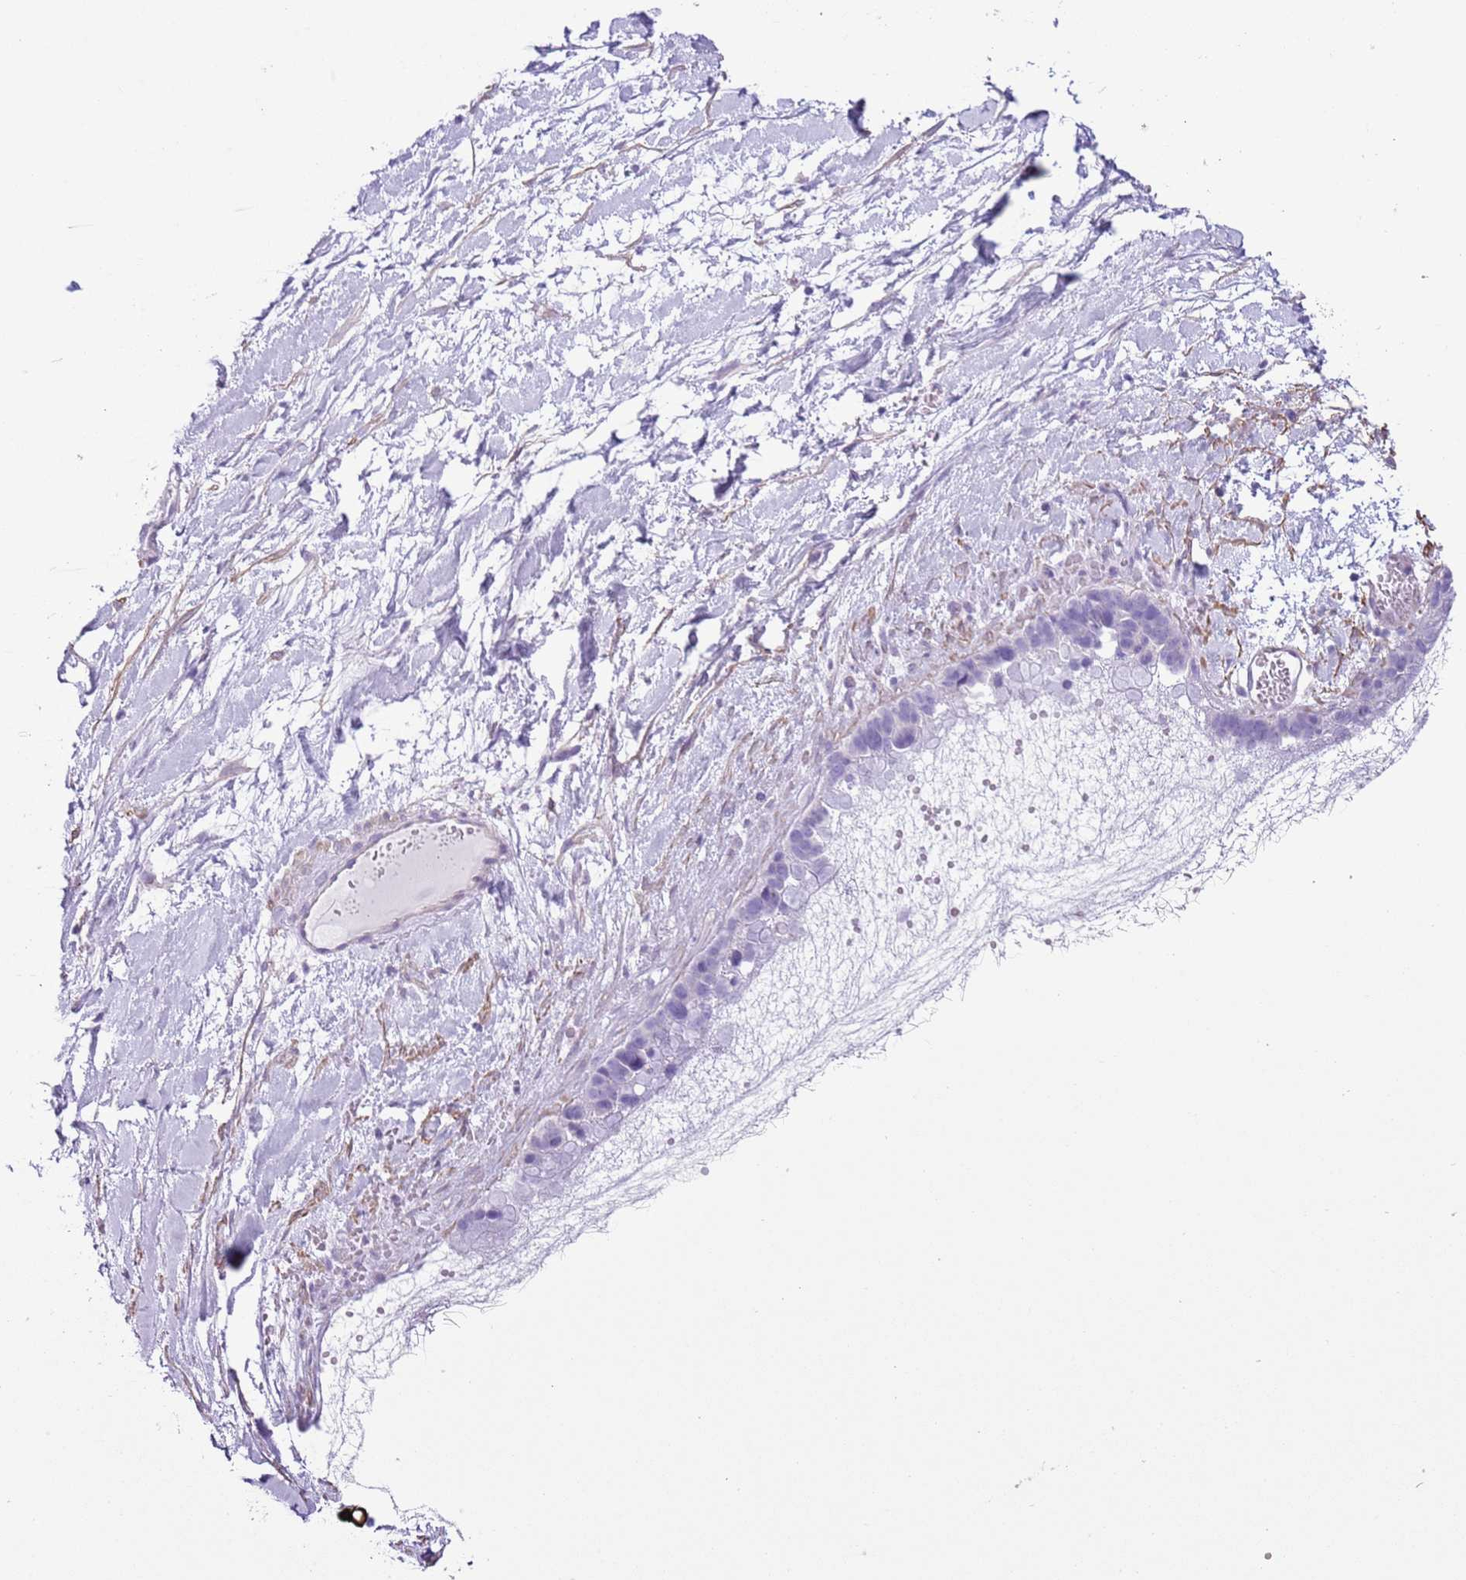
{"staining": {"intensity": "negative", "quantity": "none", "location": "none"}, "tissue": "ovarian cancer", "cell_type": "Tumor cells", "image_type": "cancer", "snomed": [{"axis": "morphology", "description": "Cystadenocarcinoma, serous, NOS"}, {"axis": "topography", "description": "Ovary"}], "caption": "The micrograph demonstrates no significant expression in tumor cells of serous cystadenocarcinoma (ovarian).", "gene": "SLC7A14", "patient": {"sex": "female", "age": 54}}